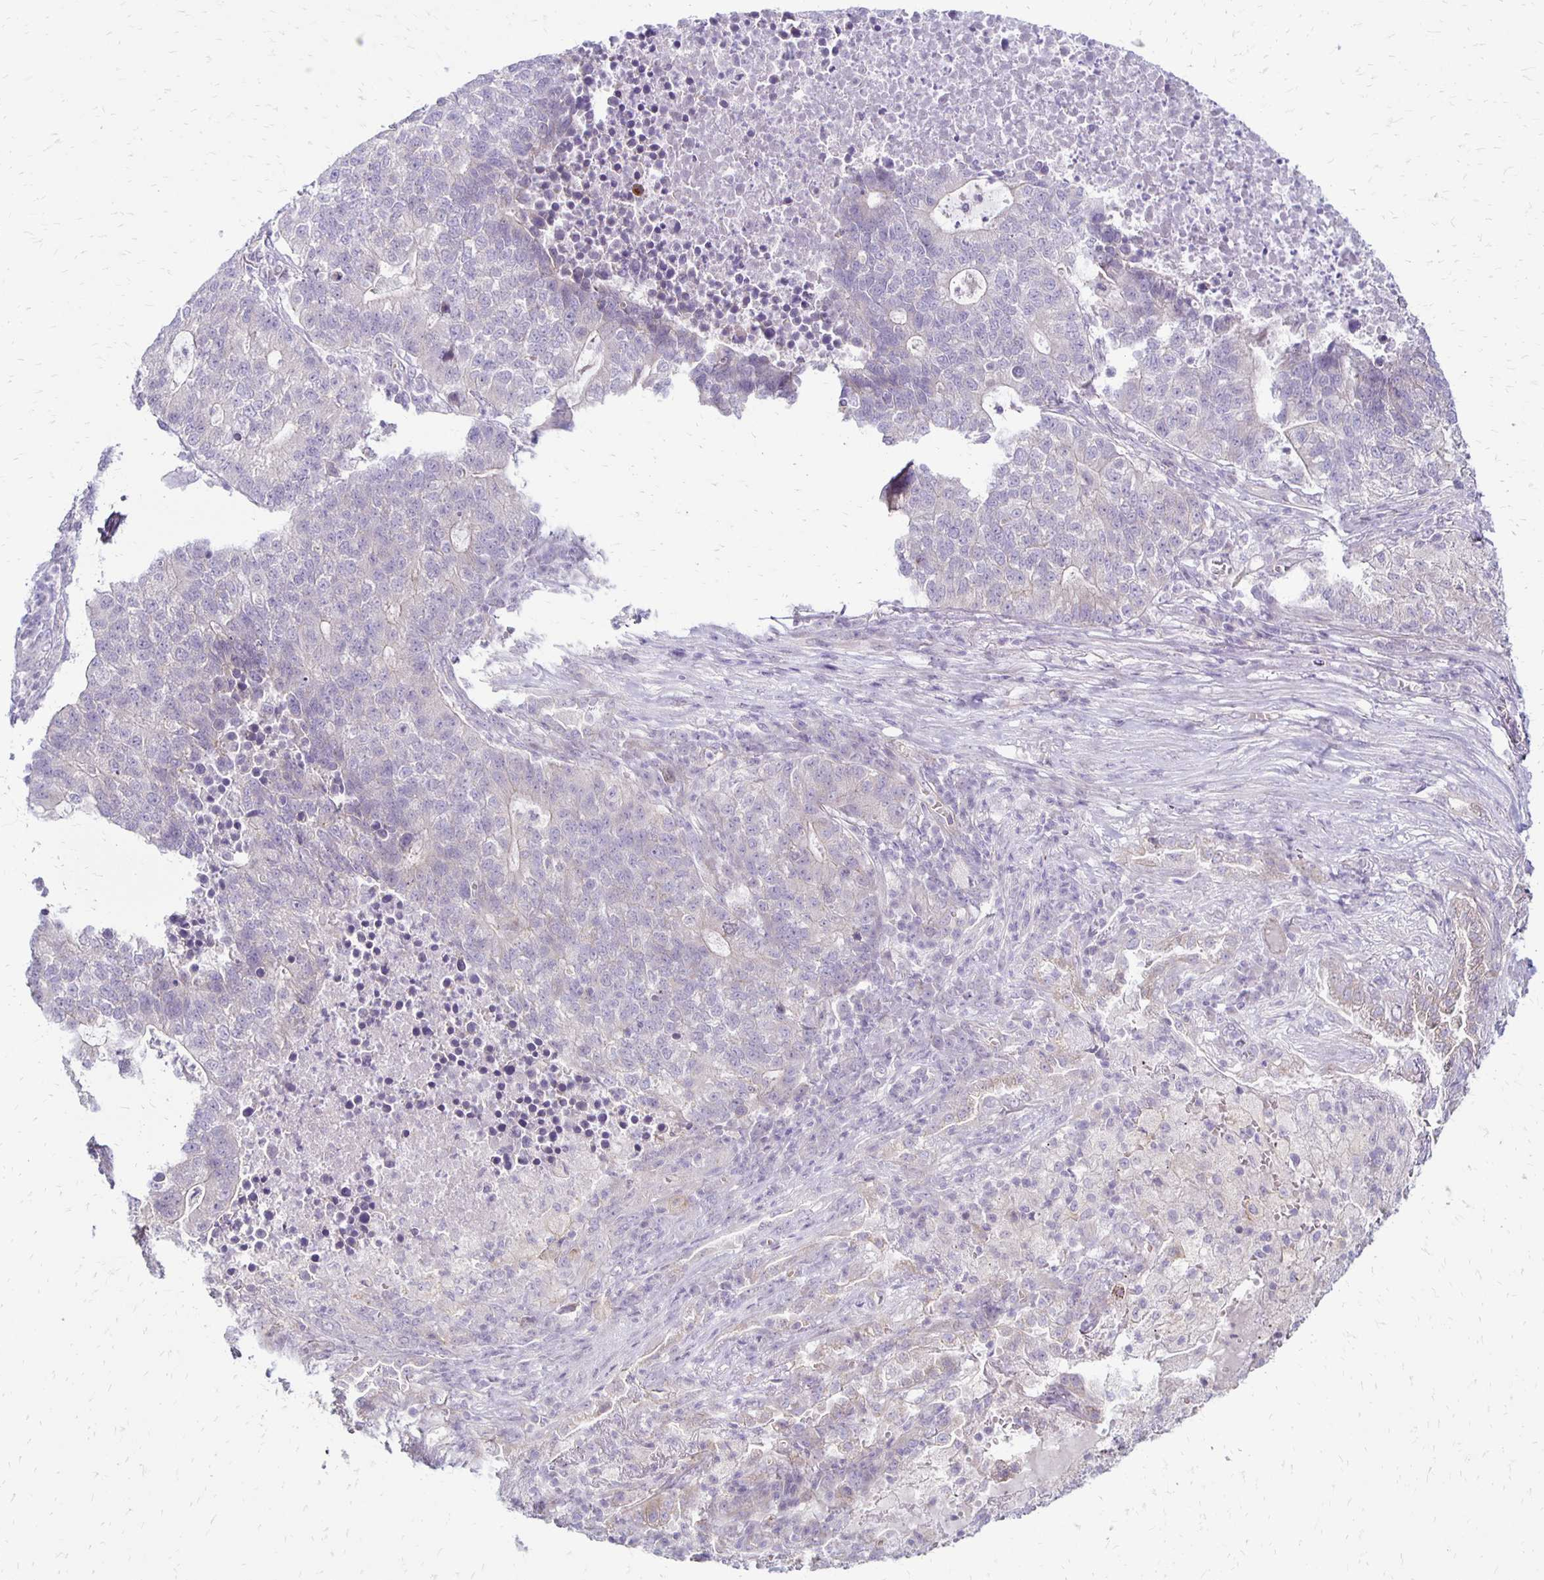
{"staining": {"intensity": "negative", "quantity": "none", "location": "none"}, "tissue": "lung cancer", "cell_type": "Tumor cells", "image_type": "cancer", "snomed": [{"axis": "morphology", "description": "Adenocarcinoma, NOS"}, {"axis": "topography", "description": "Lung"}], "caption": "The photomicrograph reveals no staining of tumor cells in adenocarcinoma (lung).", "gene": "KATNBL1", "patient": {"sex": "male", "age": 57}}